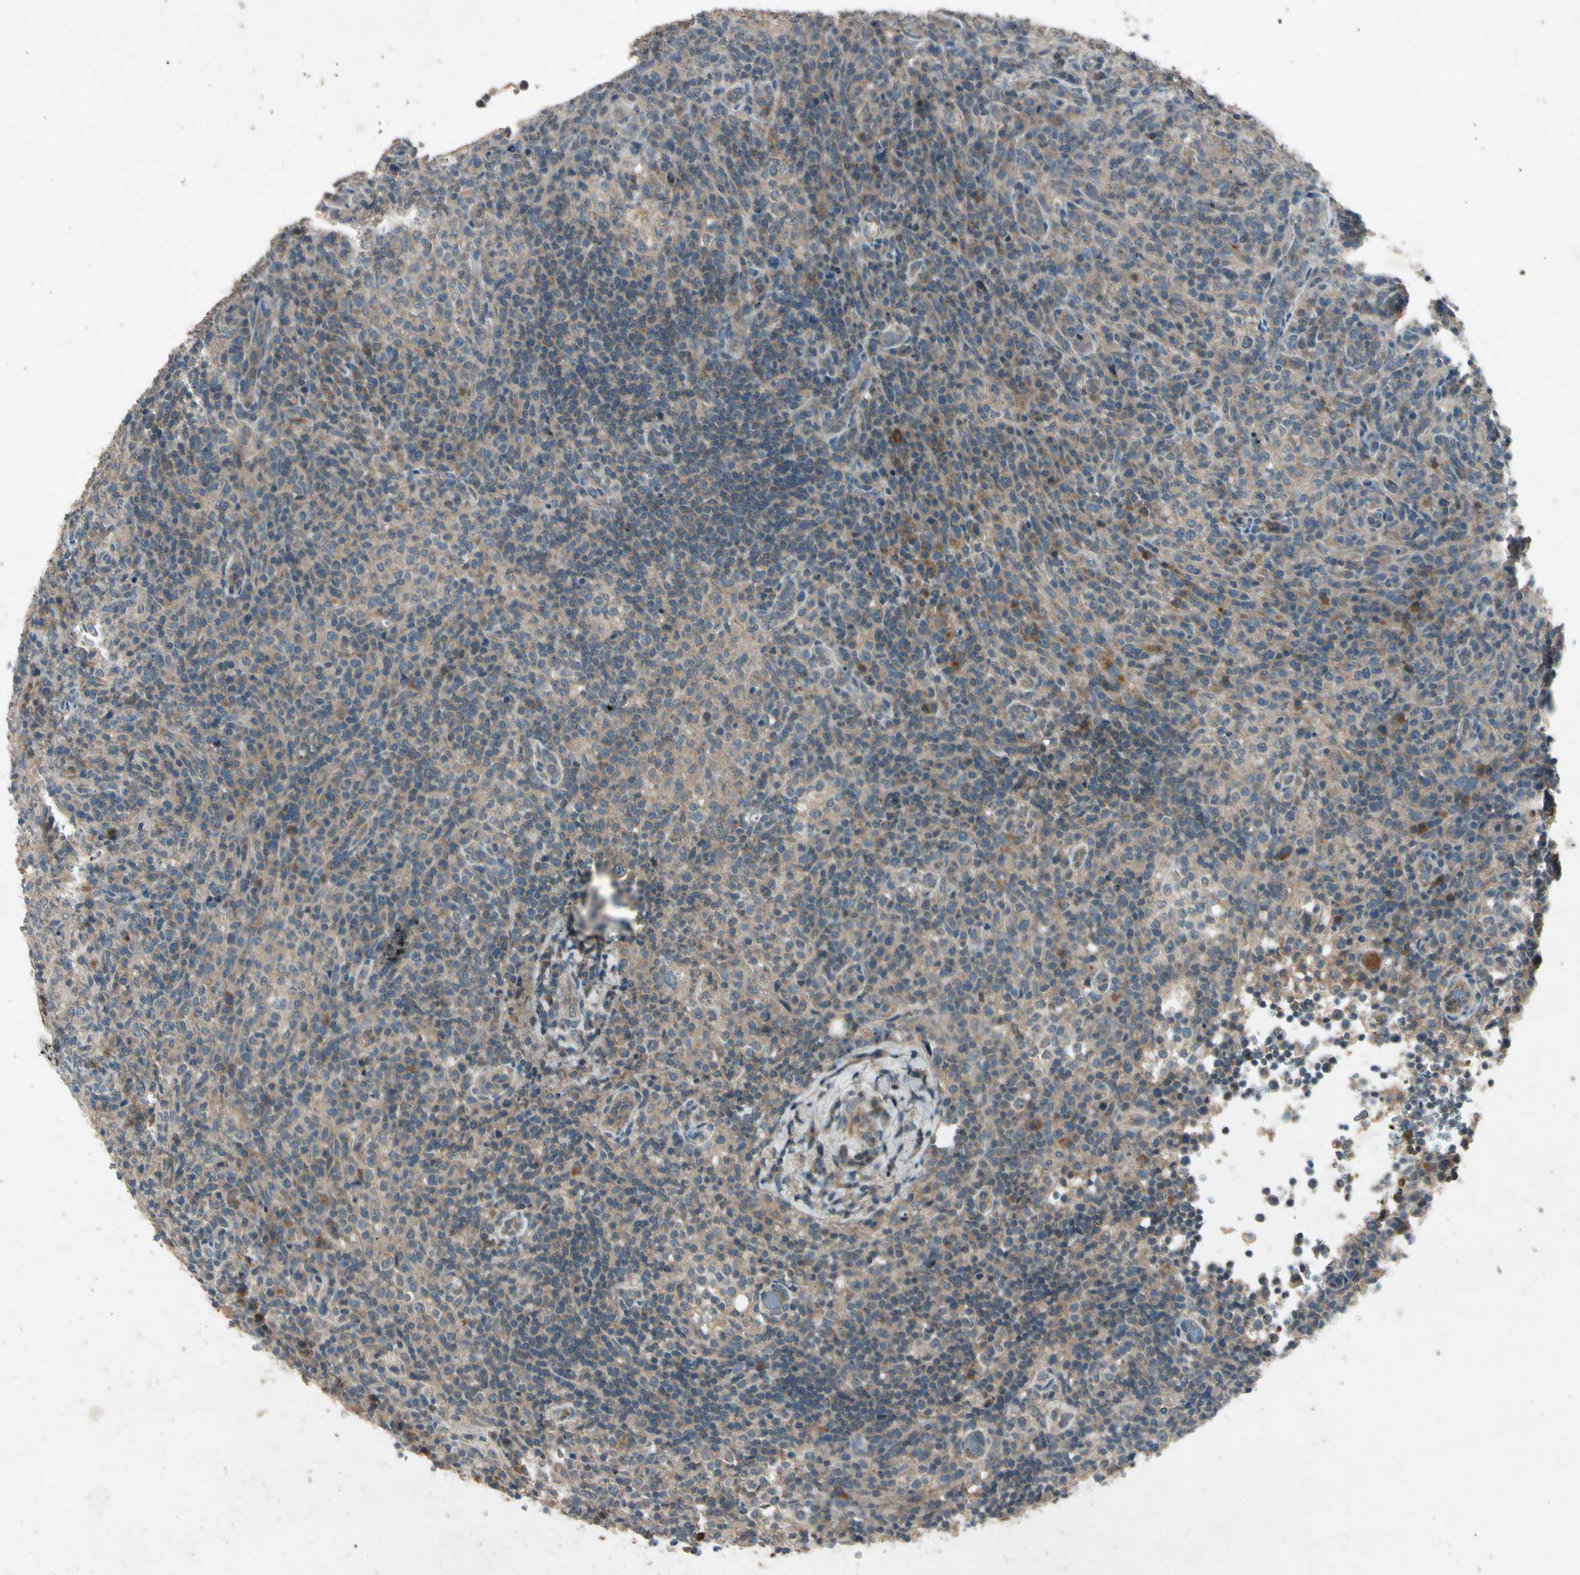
{"staining": {"intensity": "weak", "quantity": "25%-75%", "location": "cytoplasmic/membranous"}, "tissue": "lymphoma", "cell_type": "Tumor cells", "image_type": "cancer", "snomed": [{"axis": "morphology", "description": "Malignant lymphoma, non-Hodgkin's type, High grade"}, {"axis": "topography", "description": "Lymph node"}], "caption": "Immunohistochemical staining of human lymphoma demonstrates low levels of weak cytoplasmic/membranous protein positivity in about 25%-75% of tumor cells.", "gene": "GPLD1", "patient": {"sex": "female", "age": 76}}